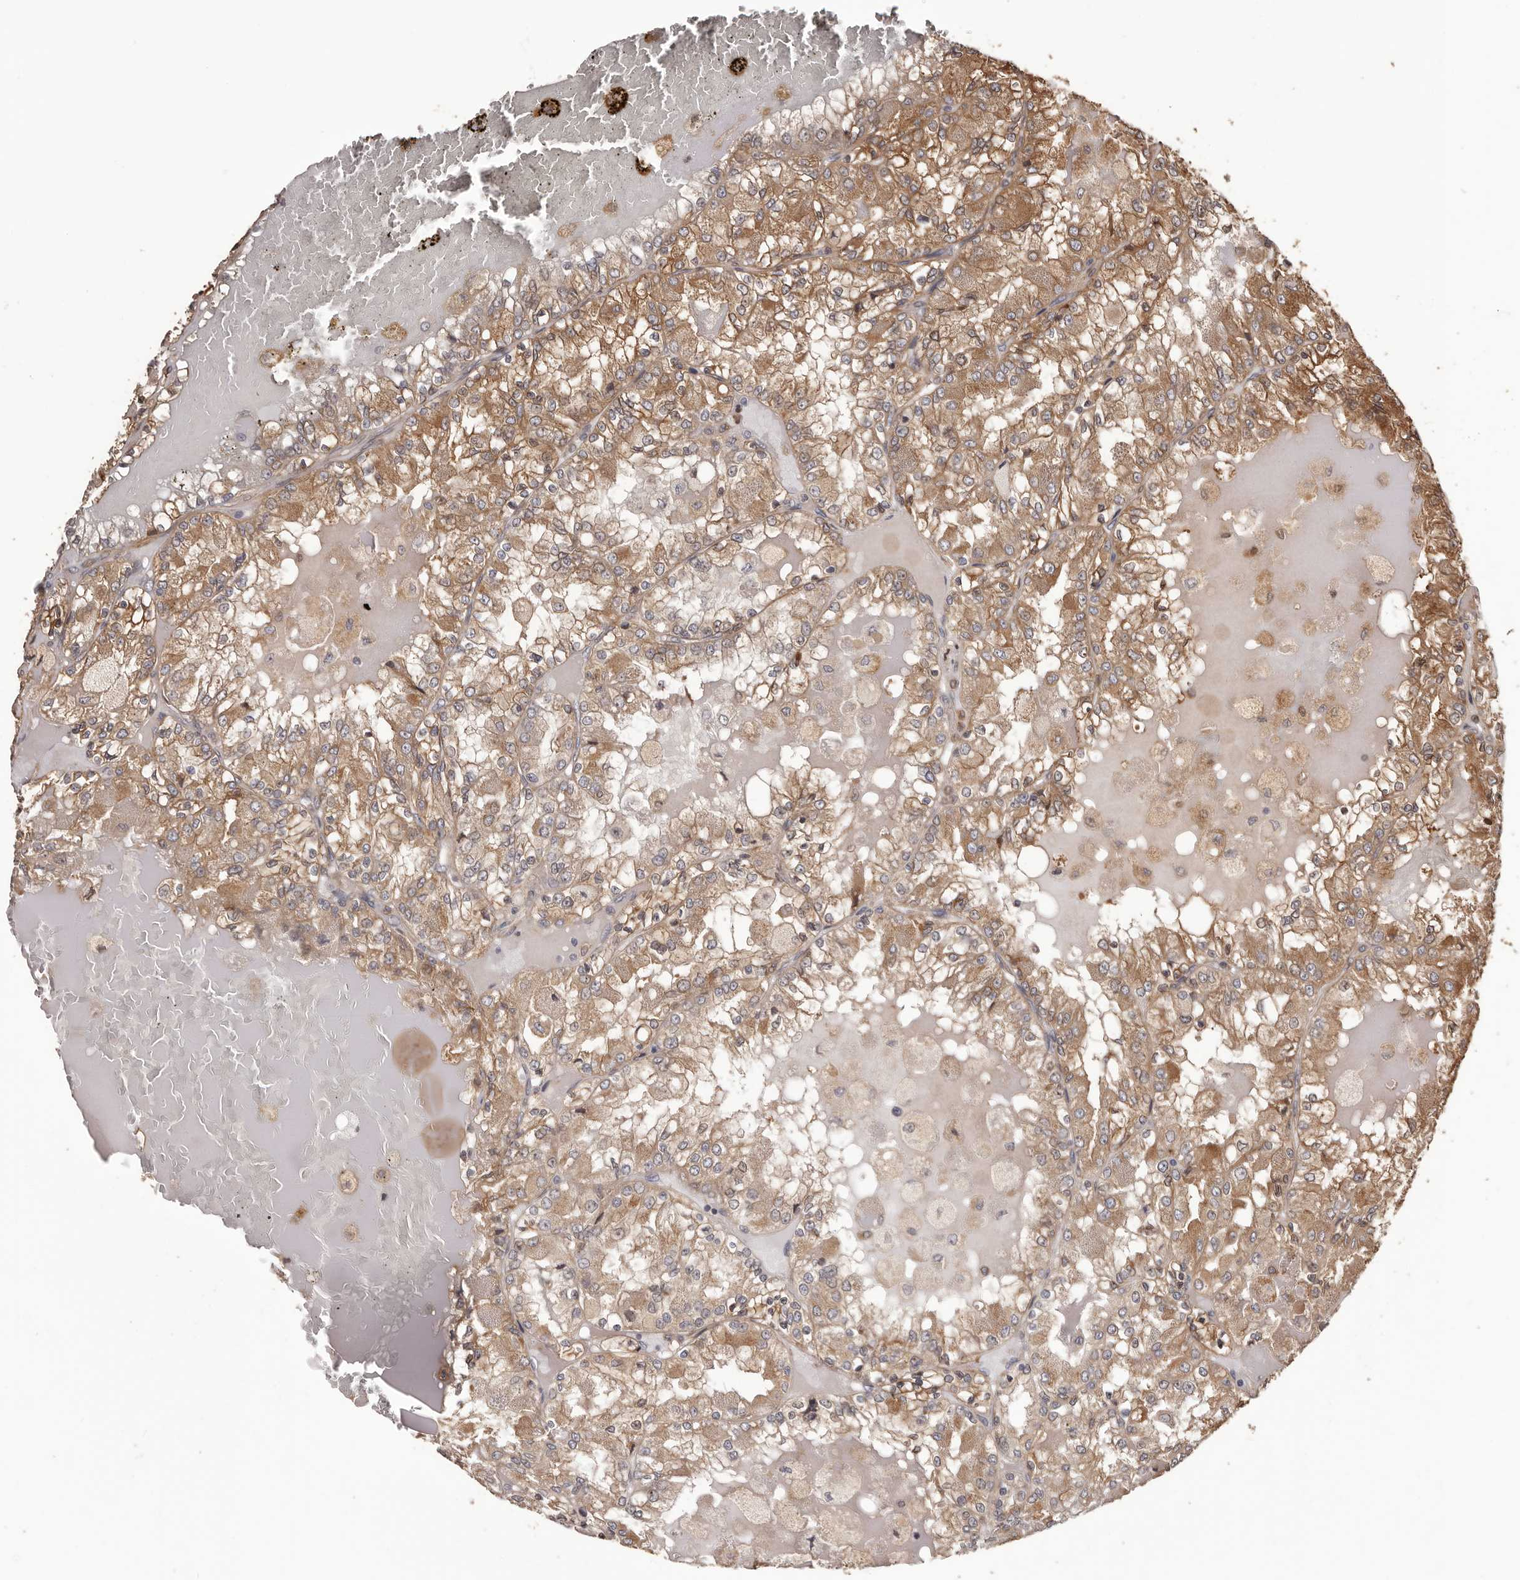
{"staining": {"intensity": "moderate", "quantity": ">75%", "location": "cytoplasmic/membranous"}, "tissue": "renal cancer", "cell_type": "Tumor cells", "image_type": "cancer", "snomed": [{"axis": "morphology", "description": "Adenocarcinoma, NOS"}, {"axis": "topography", "description": "Kidney"}], "caption": "Adenocarcinoma (renal) stained for a protein (brown) reveals moderate cytoplasmic/membranous positive staining in approximately >75% of tumor cells.", "gene": "ZCCHC7", "patient": {"sex": "female", "age": 56}}